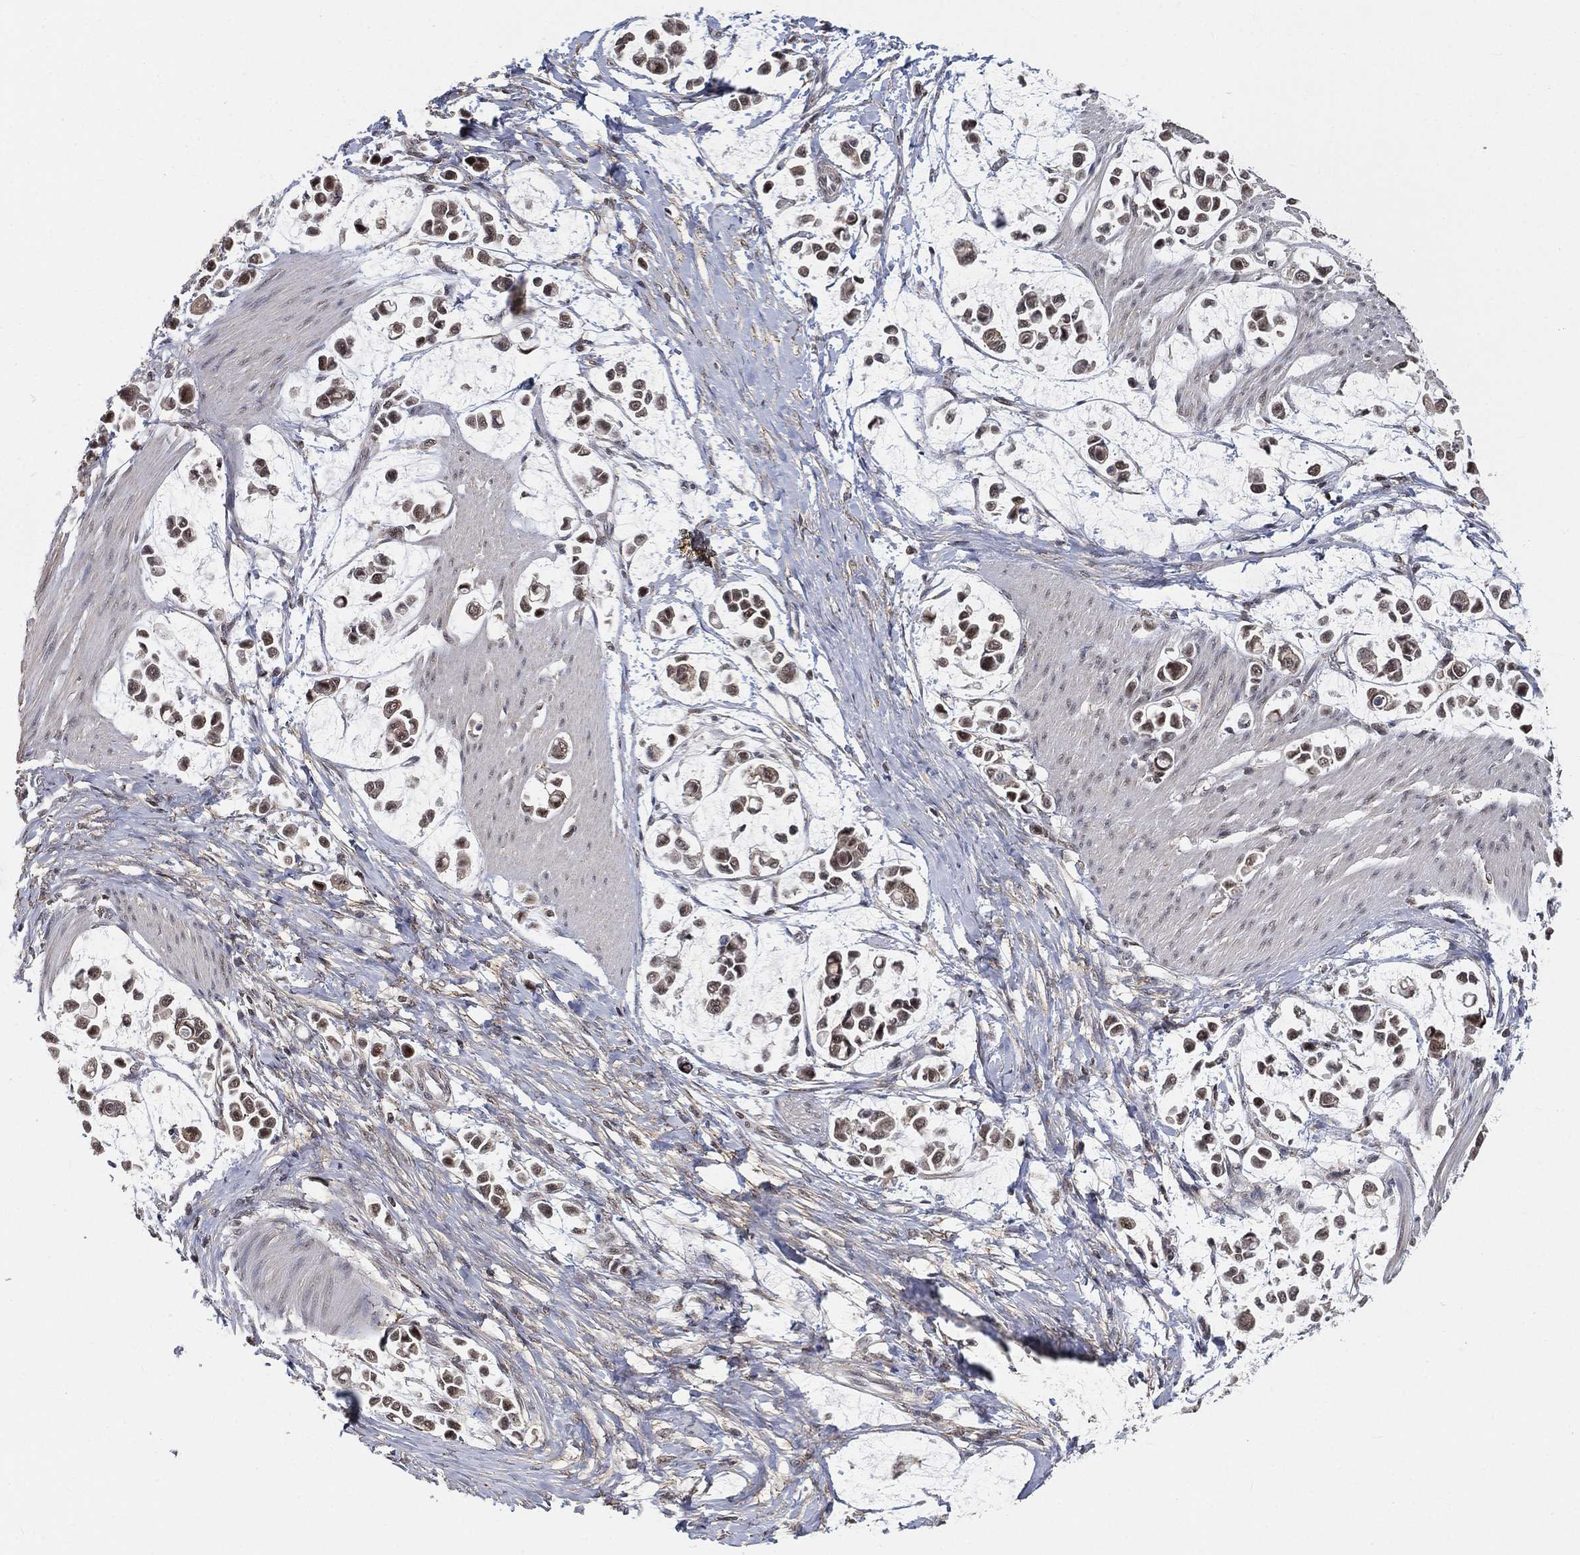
{"staining": {"intensity": "weak", "quantity": ">75%", "location": "nuclear"}, "tissue": "stomach cancer", "cell_type": "Tumor cells", "image_type": "cancer", "snomed": [{"axis": "morphology", "description": "Adenocarcinoma, NOS"}, {"axis": "topography", "description": "Stomach"}], "caption": "Weak nuclear staining is identified in about >75% of tumor cells in stomach cancer.", "gene": "RSRC2", "patient": {"sex": "male", "age": 82}}